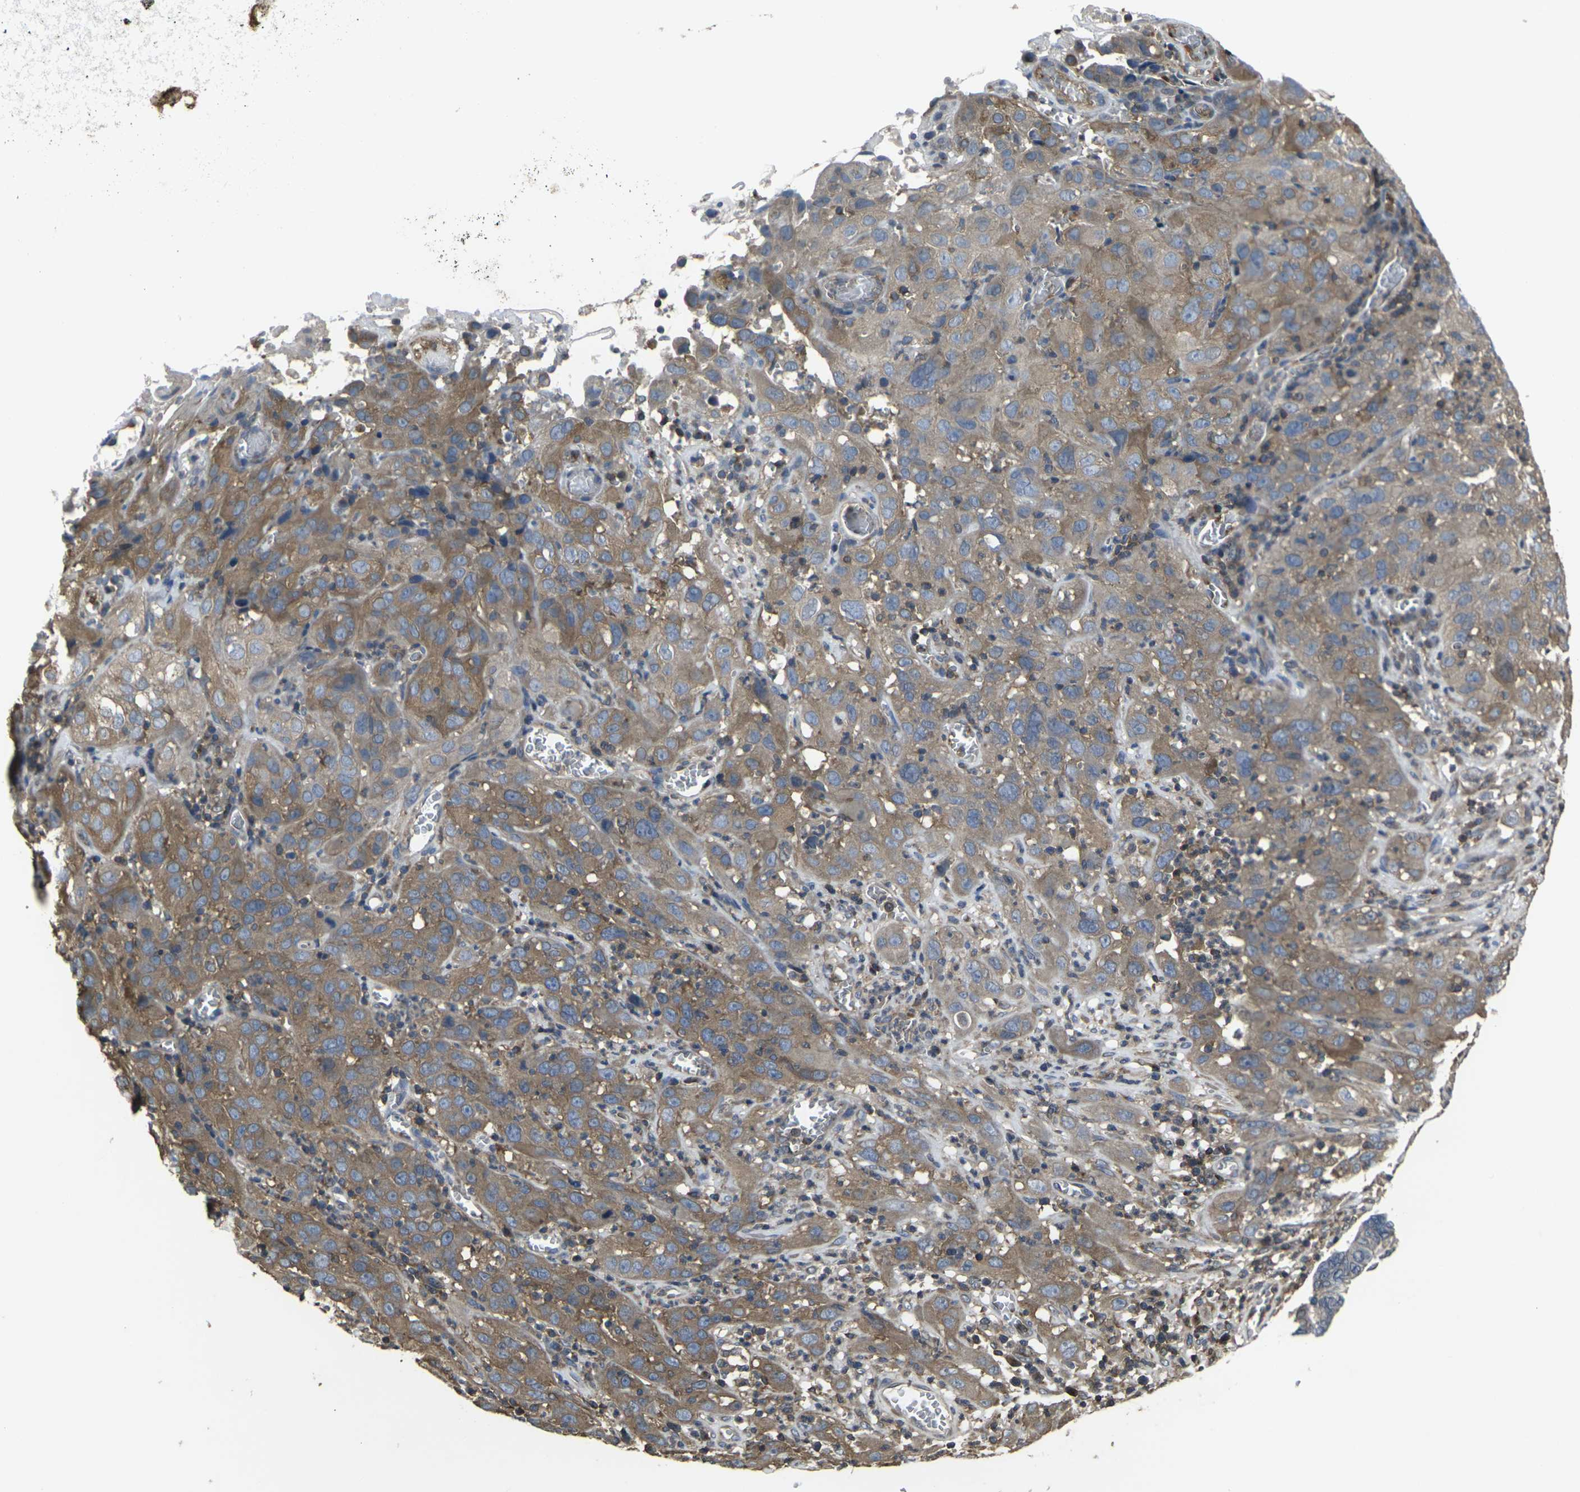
{"staining": {"intensity": "weak", "quantity": ">75%", "location": "cytoplasmic/membranous"}, "tissue": "cervical cancer", "cell_type": "Tumor cells", "image_type": "cancer", "snomed": [{"axis": "morphology", "description": "Squamous cell carcinoma, NOS"}, {"axis": "topography", "description": "Cervix"}], "caption": "Human squamous cell carcinoma (cervical) stained with a brown dye demonstrates weak cytoplasmic/membranous positive positivity in approximately >75% of tumor cells.", "gene": "PRKACB", "patient": {"sex": "female", "age": 32}}